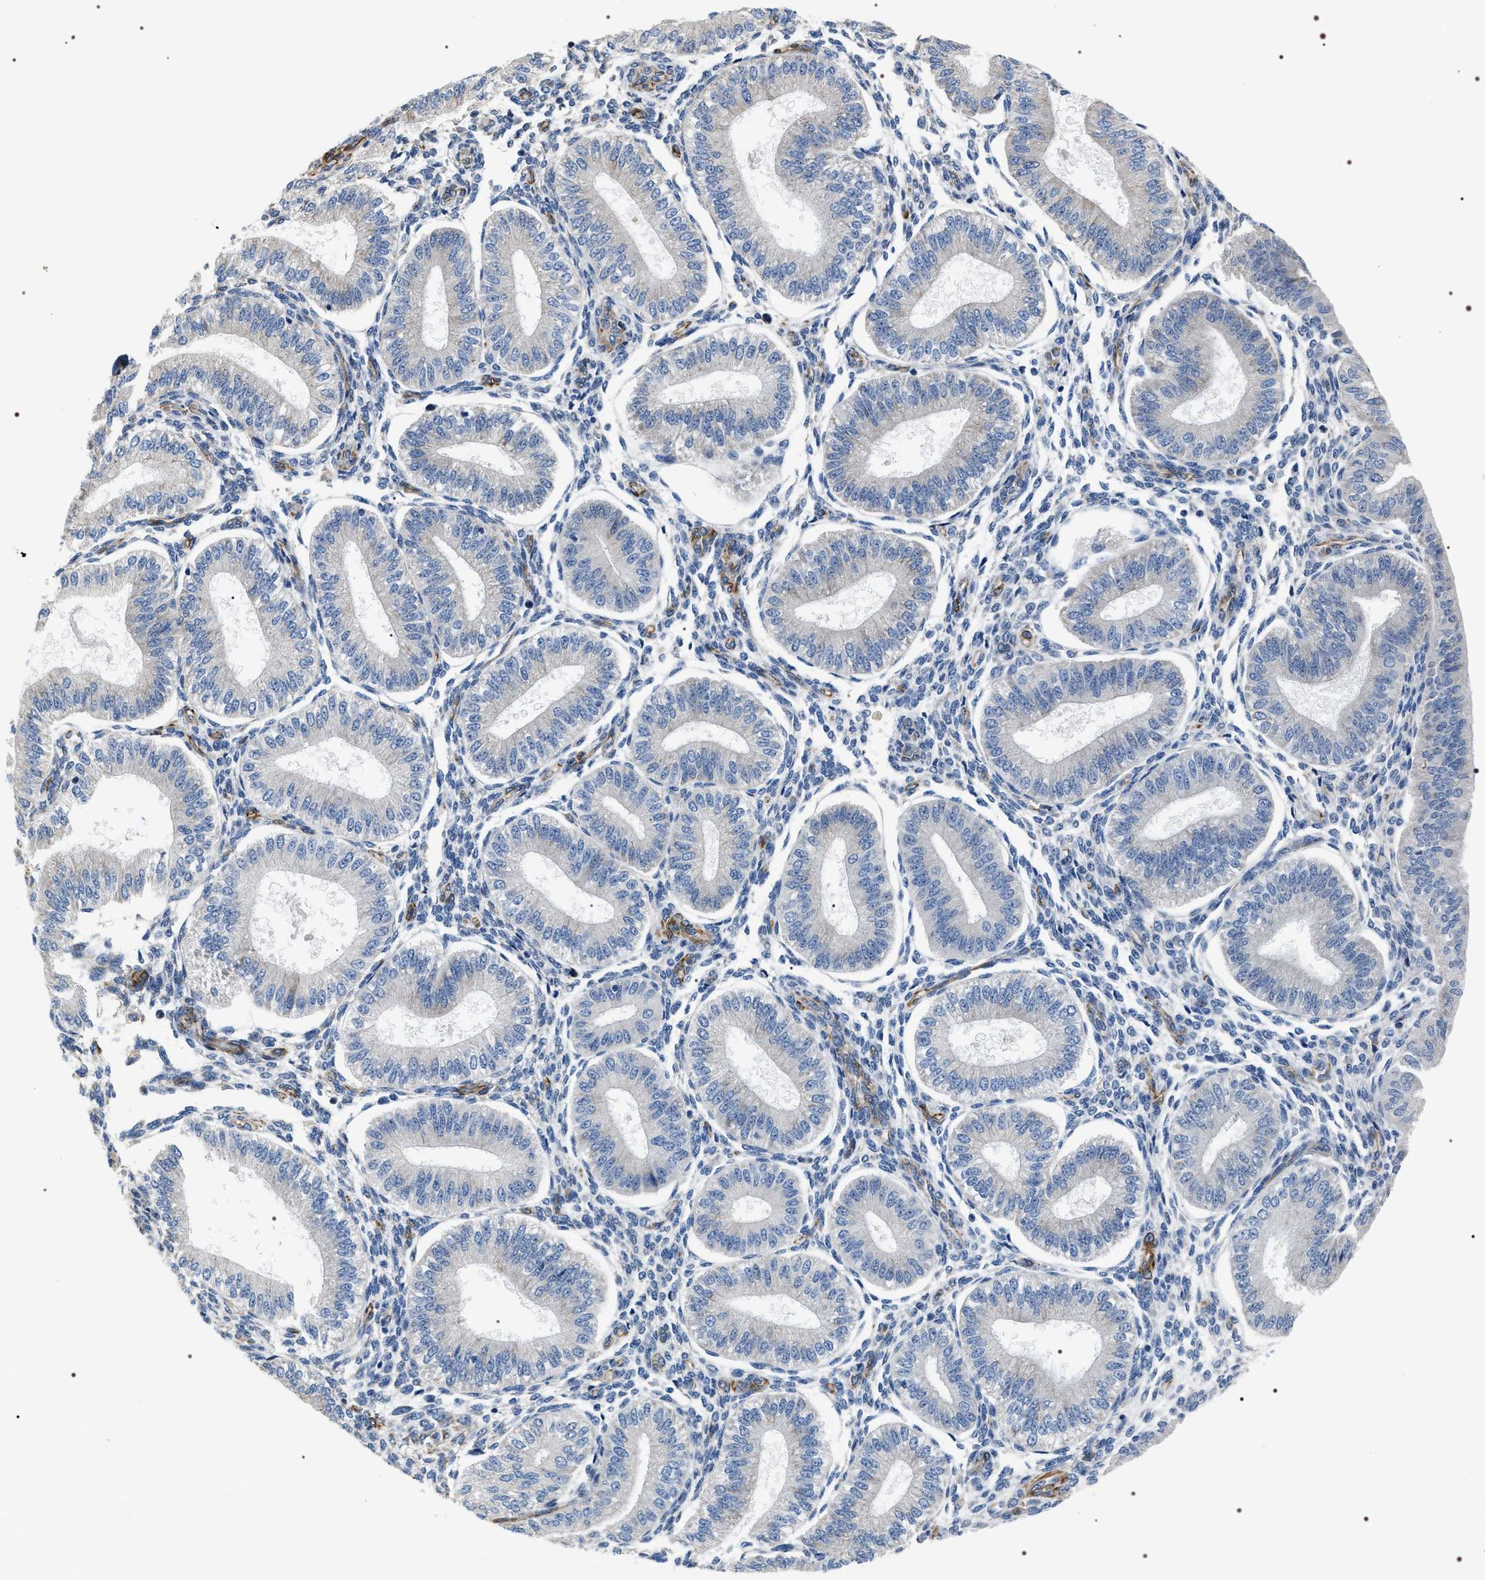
{"staining": {"intensity": "weak", "quantity": "<25%", "location": "cytoplasmic/membranous"}, "tissue": "endometrium", "cell_type": "Cells in endometrial stroma", "image_type": "normal", "snomed": [{"axis": "morphology", "description": "Normal tissue, NOS"}, {"axis": "topography", "description": "Endometrium"}], "caption": "Cells in endometrial stroma are negative for protein expression in unremarkable human endometrium. Nuclei are stained in blue.", "gene": "PKD1L1", "patient": {"sex": "female", "age": 39}}